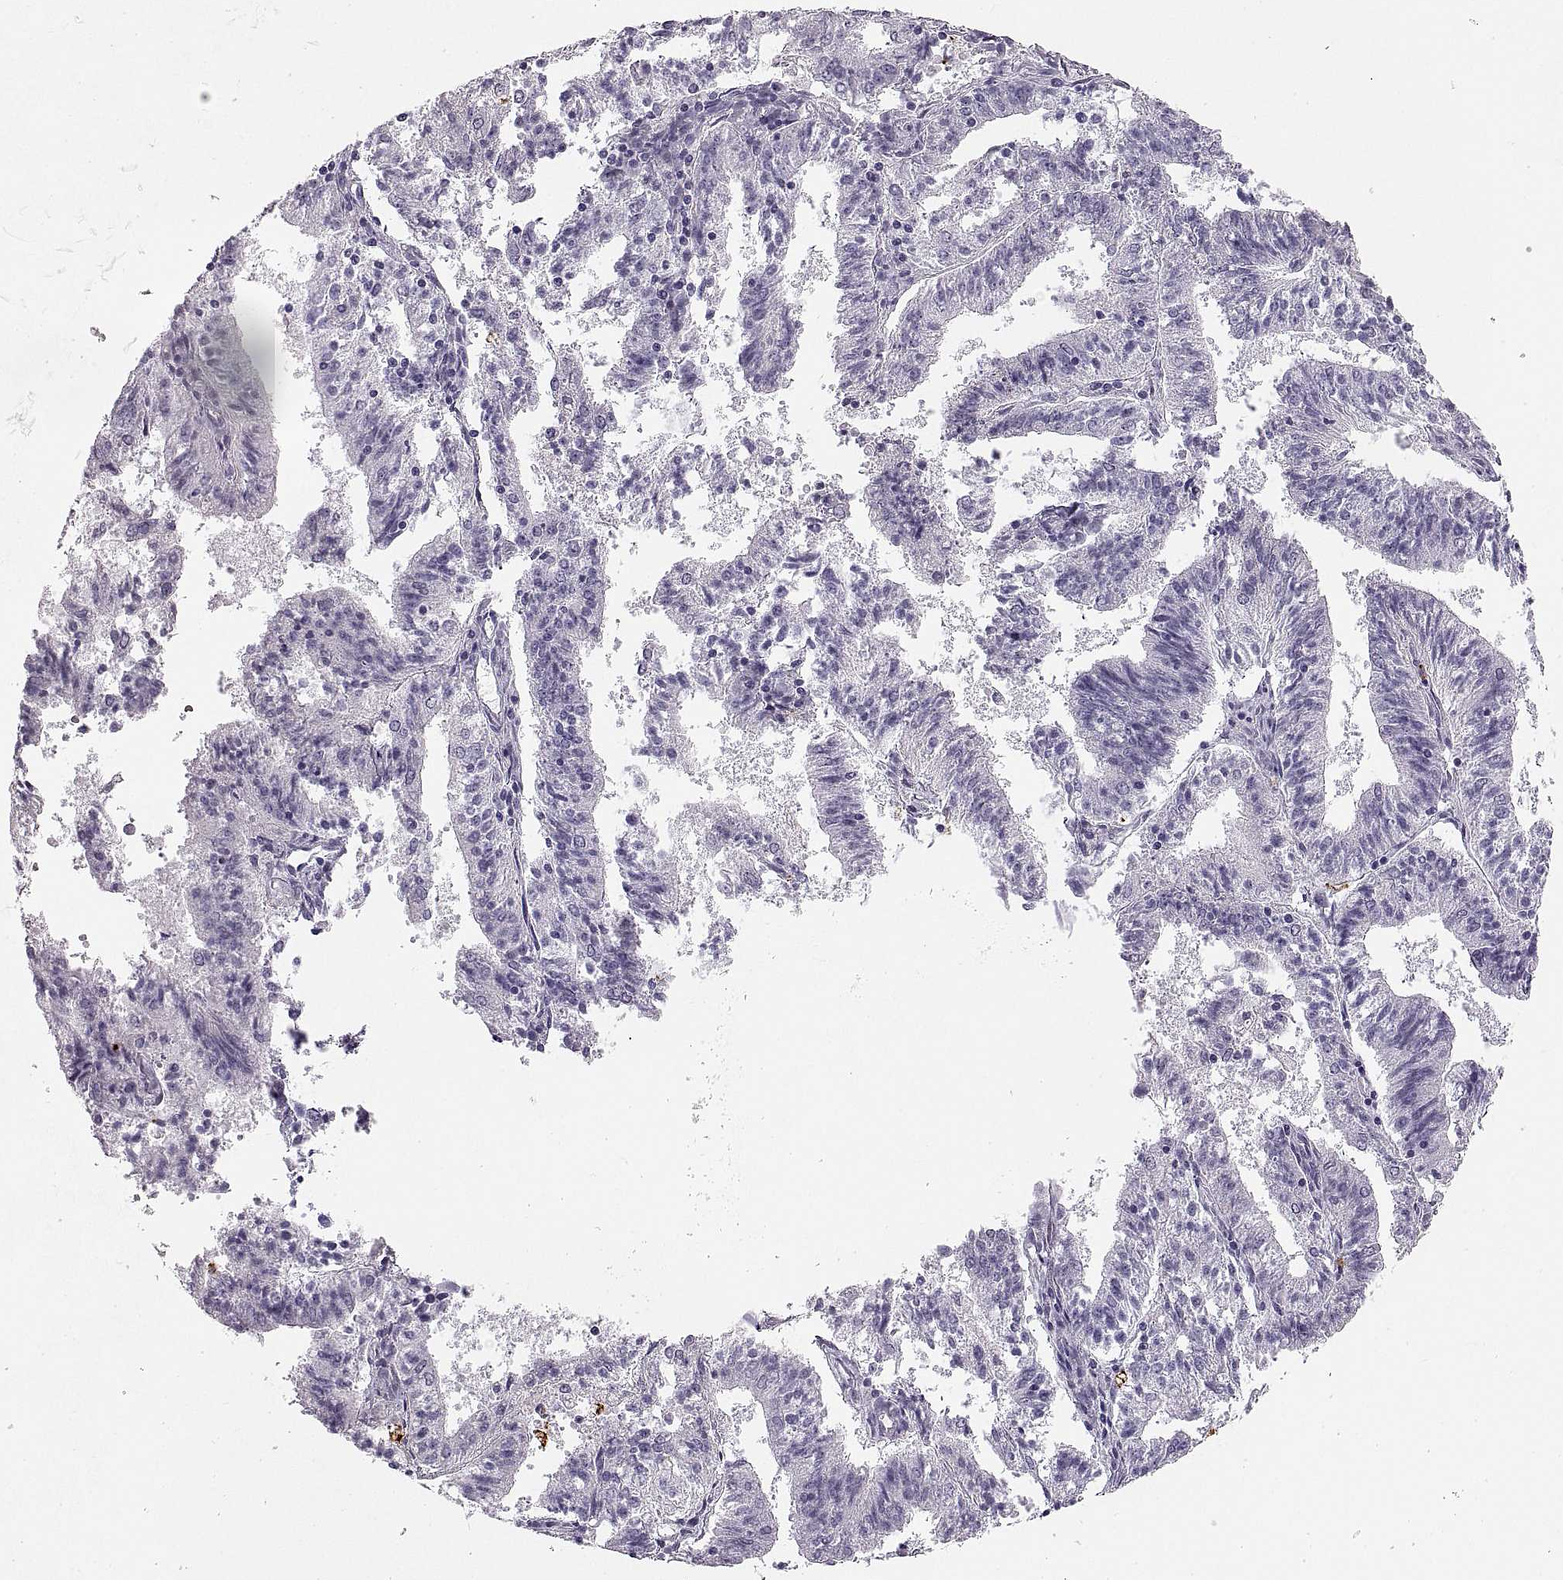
{"staining": {"intensity": "negative", "quantity": "none", "location": "none"}, "tissue": "endometrial cancer", "cell_type": "Tumor cells", "image_type": "cancer", "snomed": [{"axis": "morphology", "description": "Adenocarcinoma, NOS"}, {"axis": "topography", "description": "Endometrium"}], "caption": "A photomicrograph of endometrial cancer stained for a protein displays no brown staining in tumor cells.", "gene": "MILR1", "patient": {"sex": "female", "age": 82}}